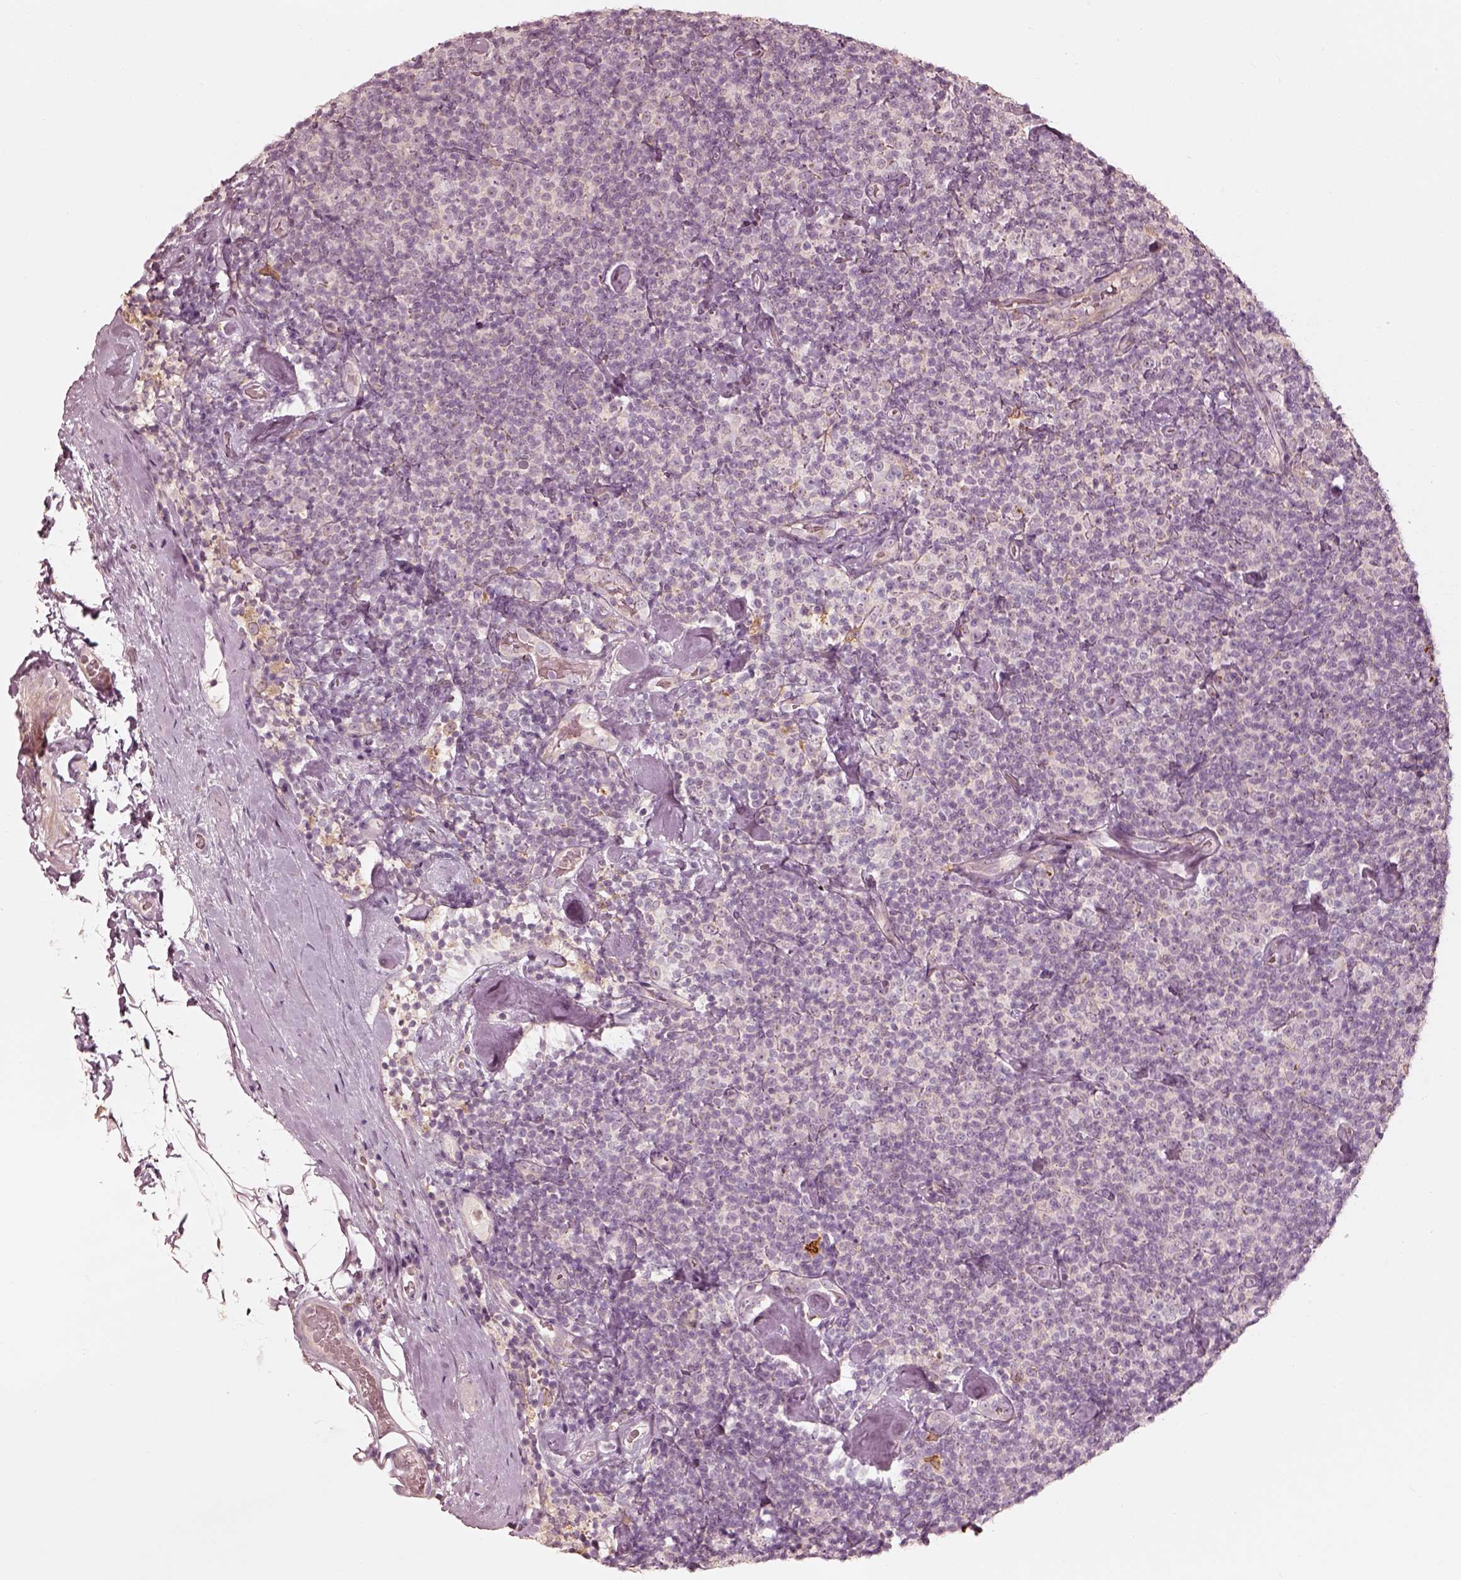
{"staining": {"intensity": "negative", "quantity": "none", "location": "none"}, "tissue": "lymphoma", "cell_type": "Tumor cells", "image_type": "cancer", "snomed": [{"axis": "morphology", "description": "Malignant lymphoma, non-Hodgkin's type, Low grade"}, {"axis": "topography", "description": "Lymph node"}], "caption": "A high-resolution image shows IHC staining of lymphoma, which shows no significant positivity in tumor cells. (Brightfield microscopy of DAB (3,3'-diaminobenzidine) IHC at high magnification).", "gene": "WLS", "patient": {"sex": "male", "age": 81}}